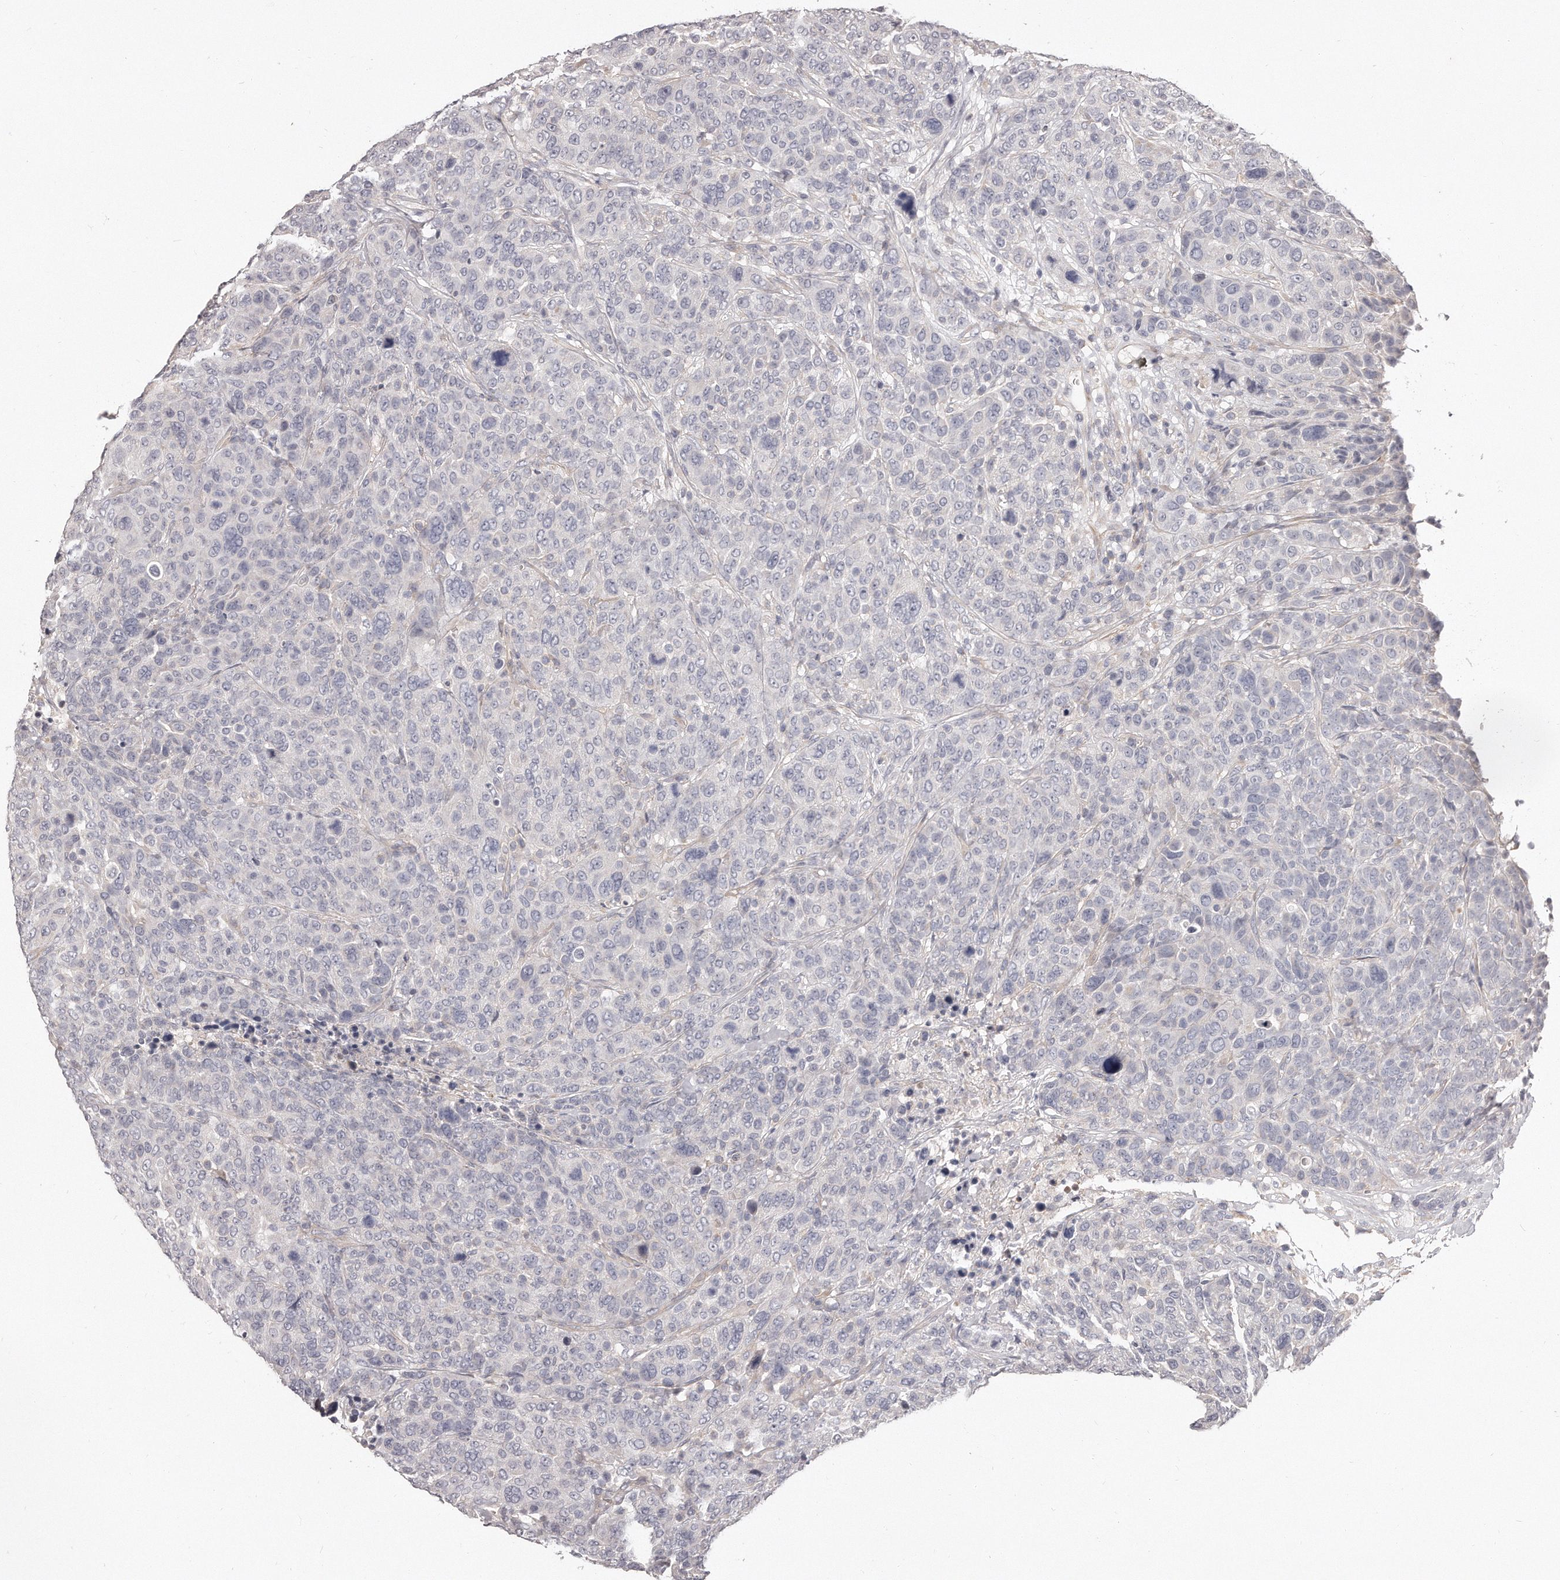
{"staining": {"intensity": "negative", "quantity": "none", "location": "none"}, "tissue": "breast cancer", "cell_type": "Tumor cells", "image_type": "cancer", "snomed": [{"axis": "morphology", "description": "Duct carcinoma"}, {"axis": "topography", "description": "Breast"}], "caption": "Image shows no significant protein expression in tumor cells of breast intraductal carcinoma.", "gene": "TTLL4", "patient": {"sex": "female", "age": 37}}